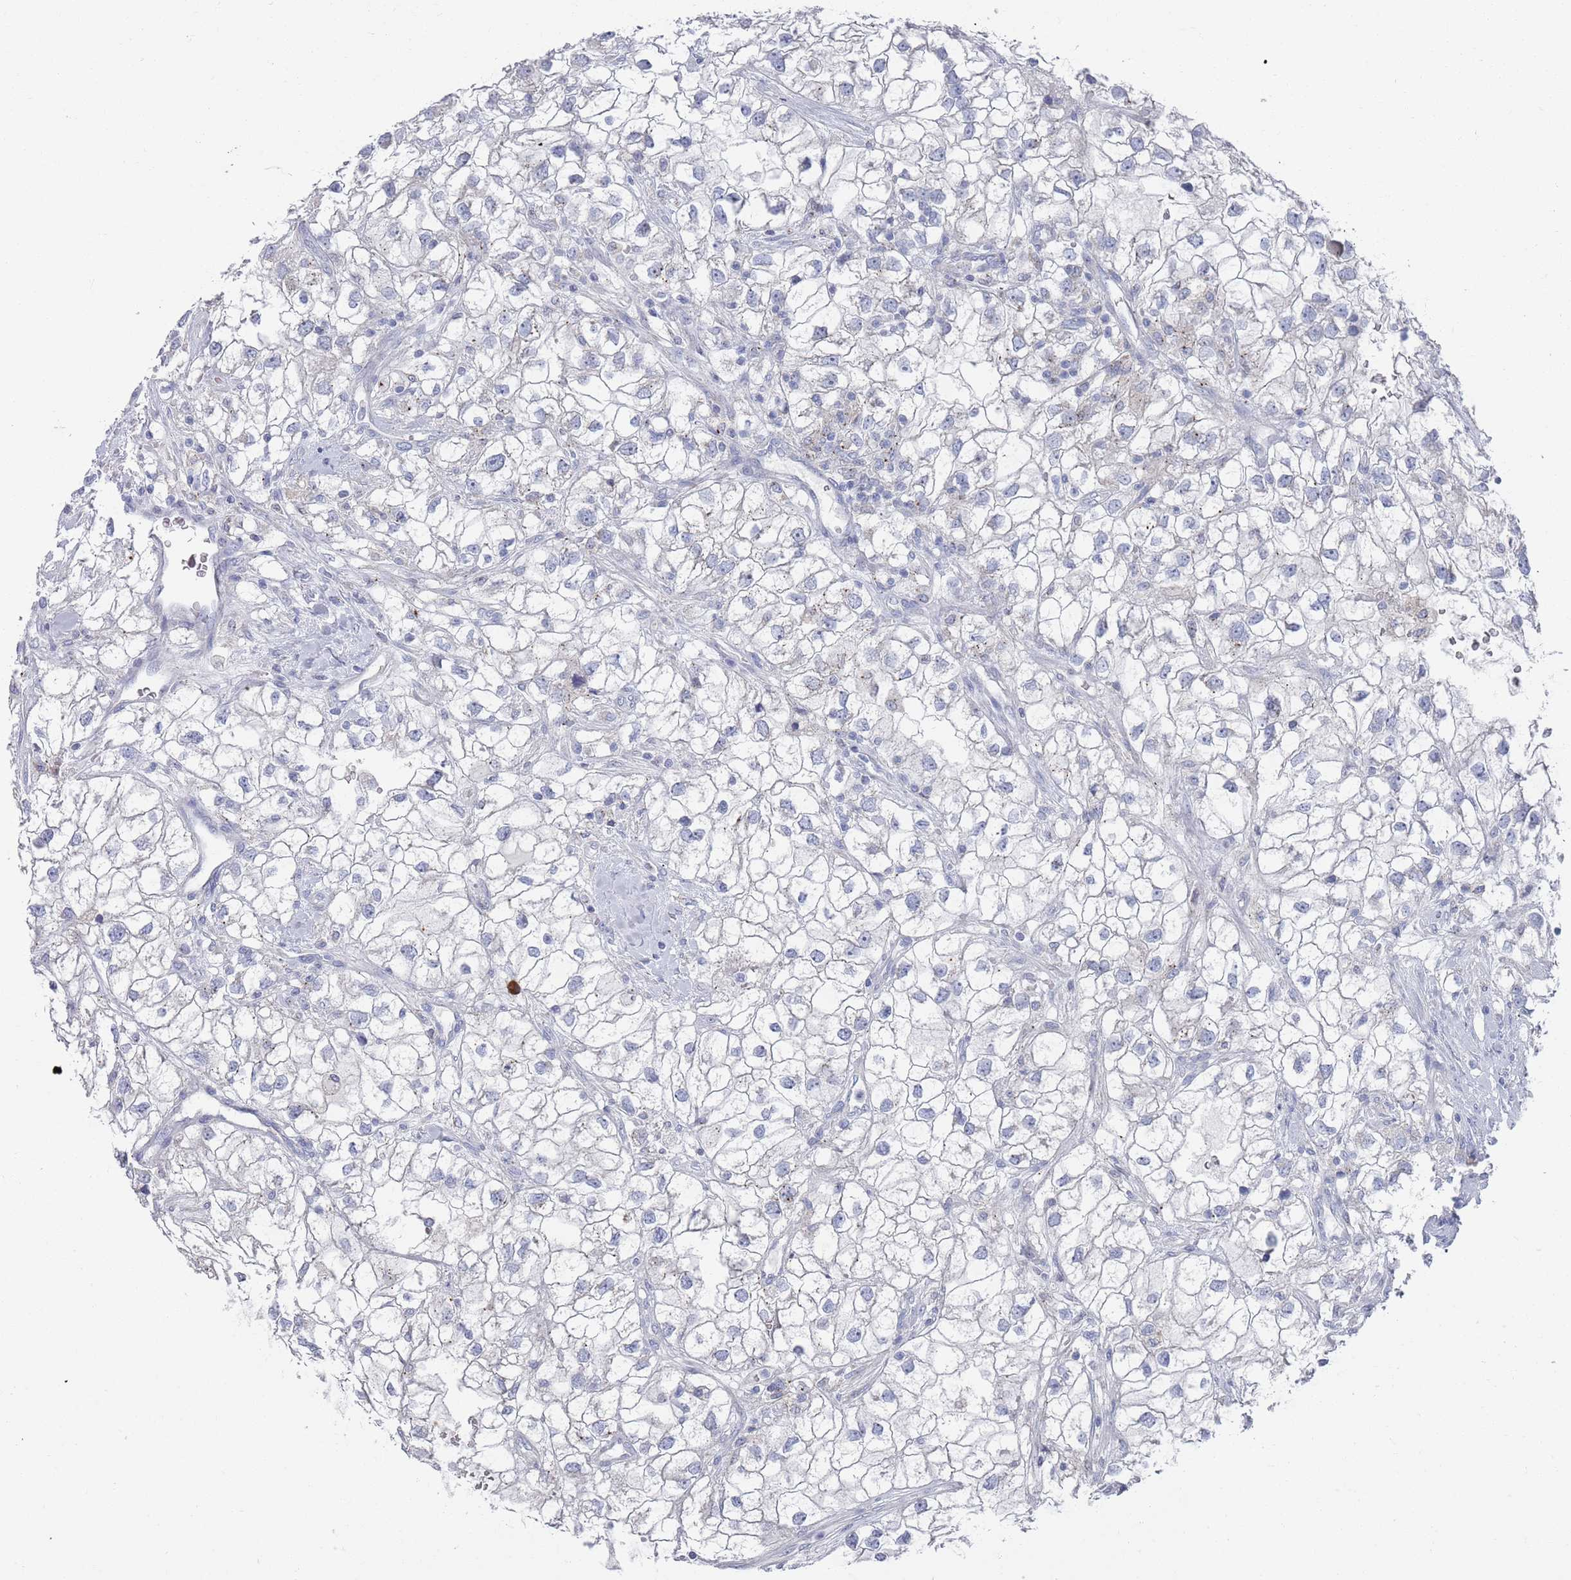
{"staining": {"intensity": "negative", "quantity": "none", "location": "none"}, "tissue": "renal cancer", "cell_type": "Tumor cells", "image_type": "cancer", "snomed": [{"axis": "morphology", "description": "Adenocarcinoma, NOS"}, {"axis": "topography", "description": "Kidney"}], "caption": "This is an immunohistochemistry (IHC) micrograph of renal adenocarcinoma. There is no positivity in tumor cells.", "gene": "MAT1A", "patient": {"sex": "male", "age": 59}}